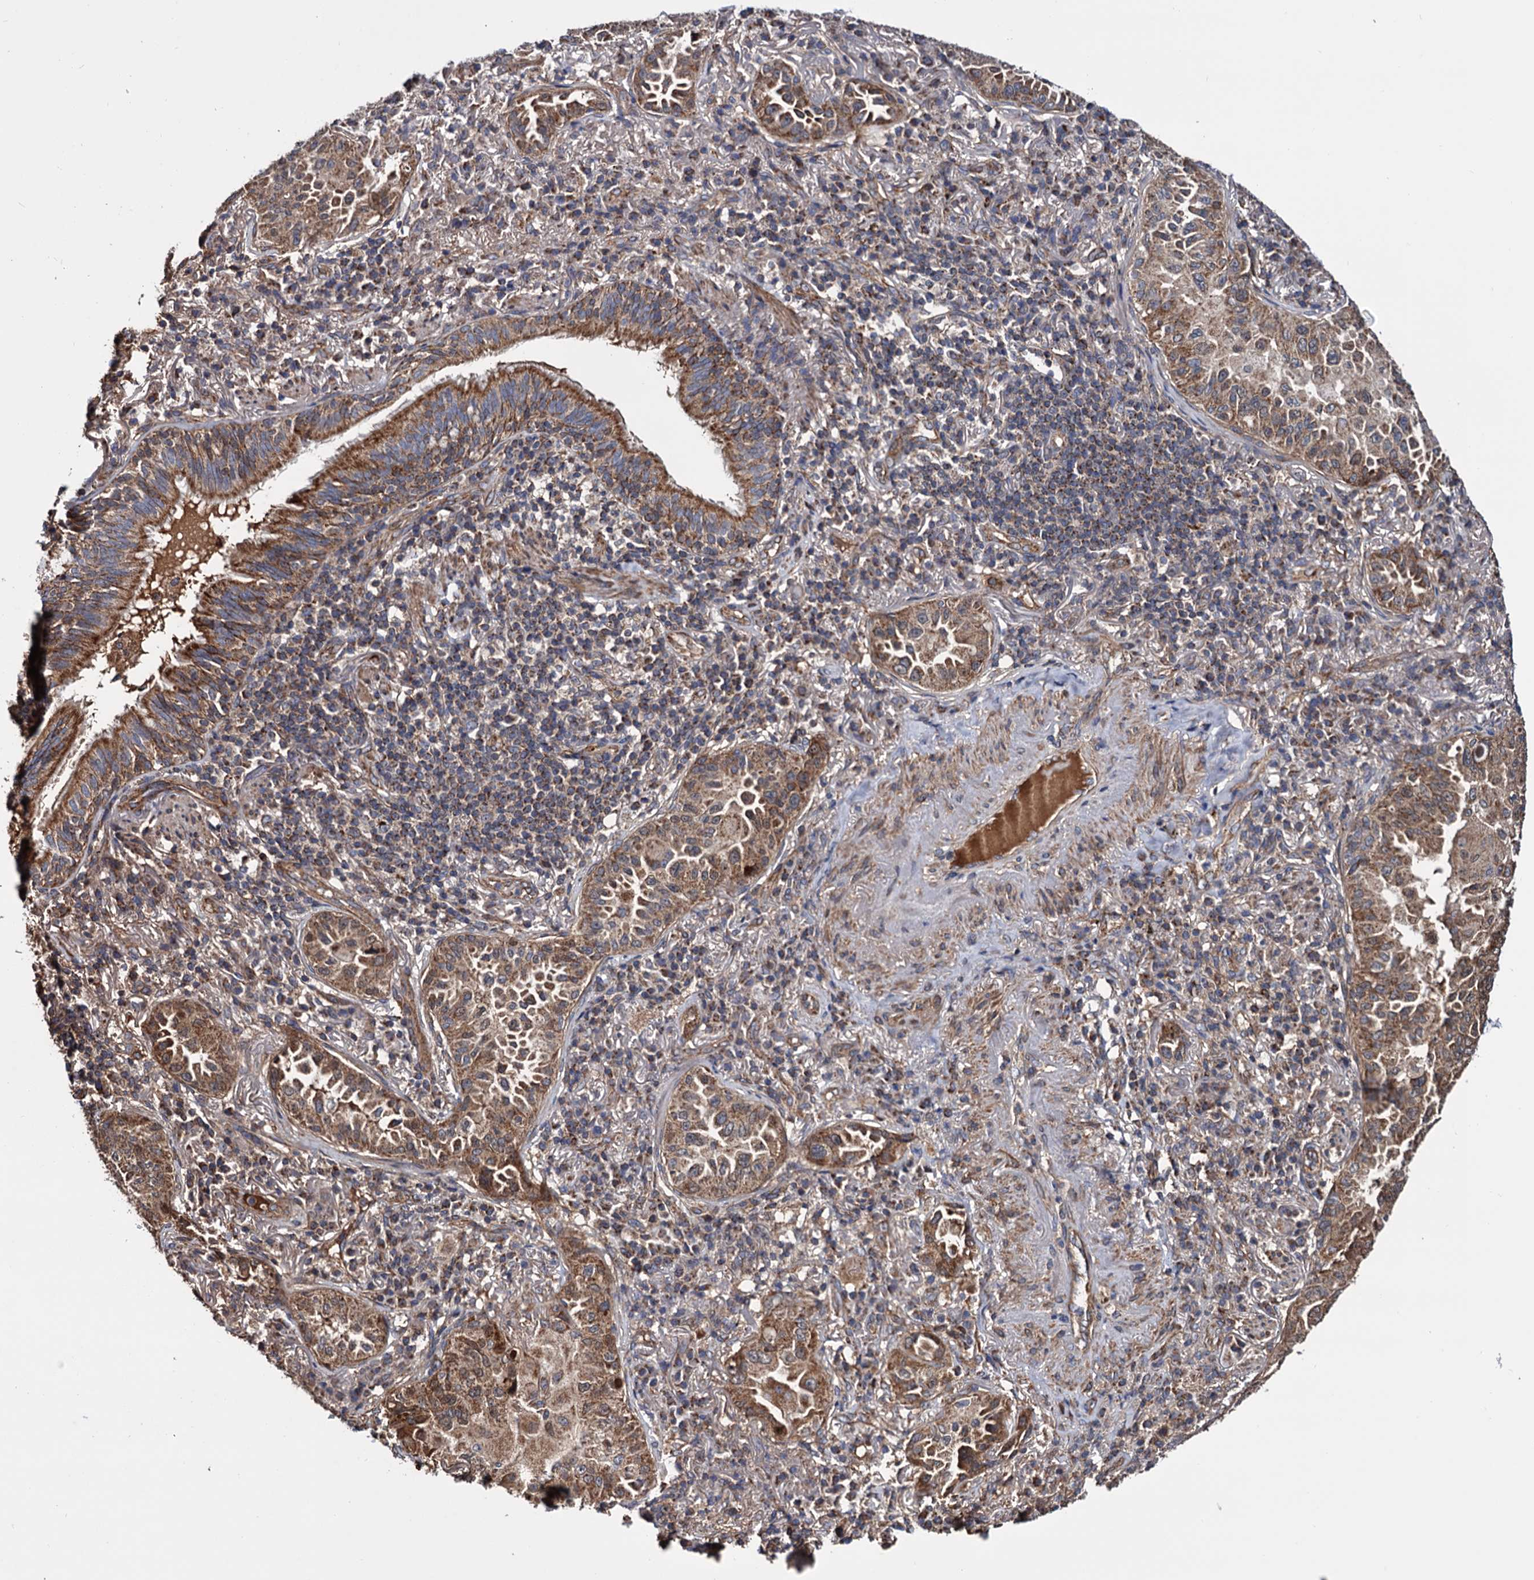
{"staining": {"intensity": "moderate", "quantity": ">75%", "location": "cytoplasmic/membranous"}, "tissue": "lung cancer", "cell_type": "Tumor cells", "image_type": "cancer", "snomed": [{"axis": "morphology", "description": "Adenocarcinoma, NOS"}, {"axis": "topography", "description": "Lung"}], "caption": "Immunohistochemical staining of adenocarcinoma (lung) exhibits medium levels of moderate cytoplasmic/membranous expression in approximately >75% of tumor cells.", "gene": "MRPL42", "patient": {"sex": "female", "age": 69}}